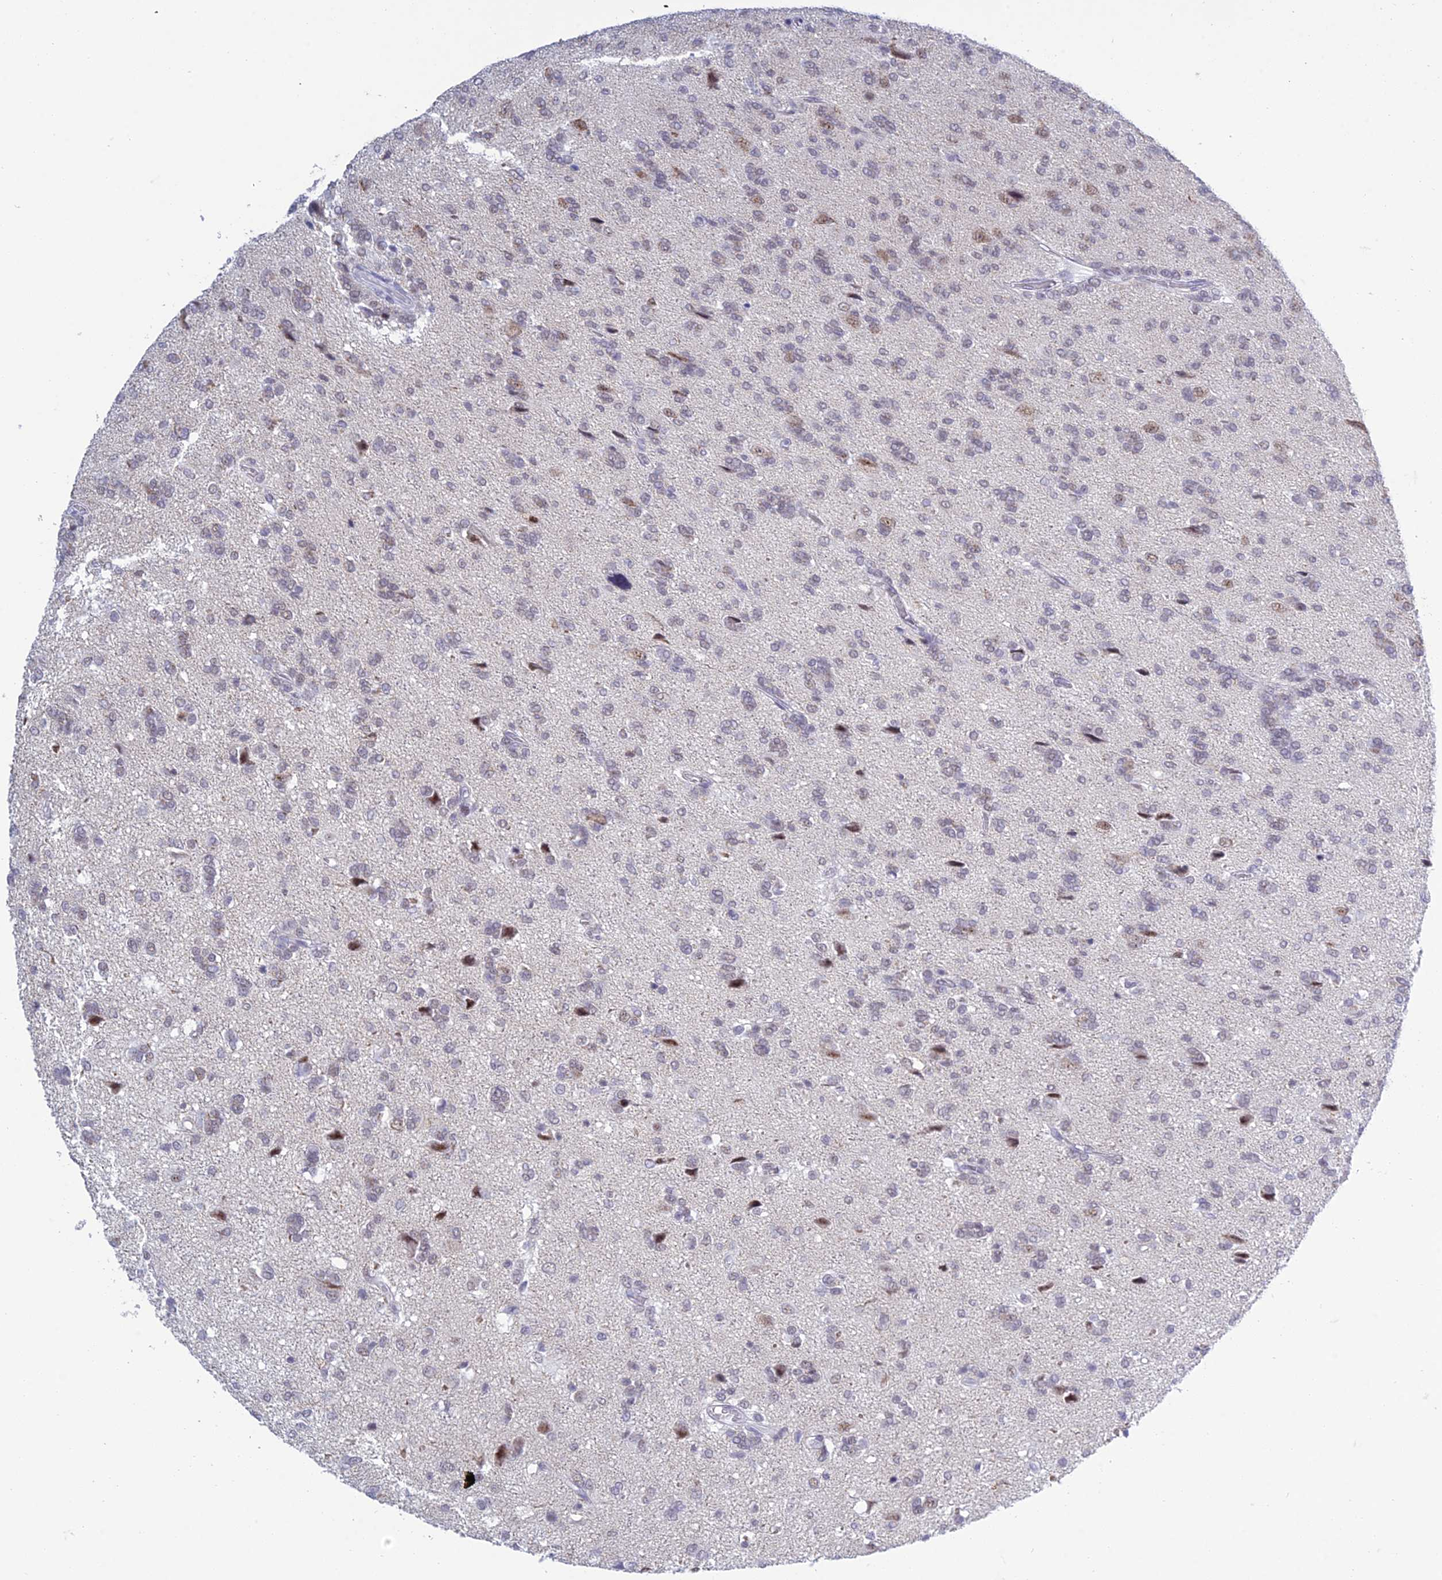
{"staining": {"intensity": "weak", "quantity": "<25%", "location": "nuclear"}, "tissue": "glioma", "cell_type": "Tumor cells", "image_type": "cancer", "snomed": [{"axis": "morphology", "description": "Glioma, malignant, High grade"}, {"axis": "topography", "description": "Brain"}], "caption": "Tumor cells show no significant protein expression in malignant high-grade glioma.", "gene": "KLF14", "patient": {"sex": "female", "age": 59}}